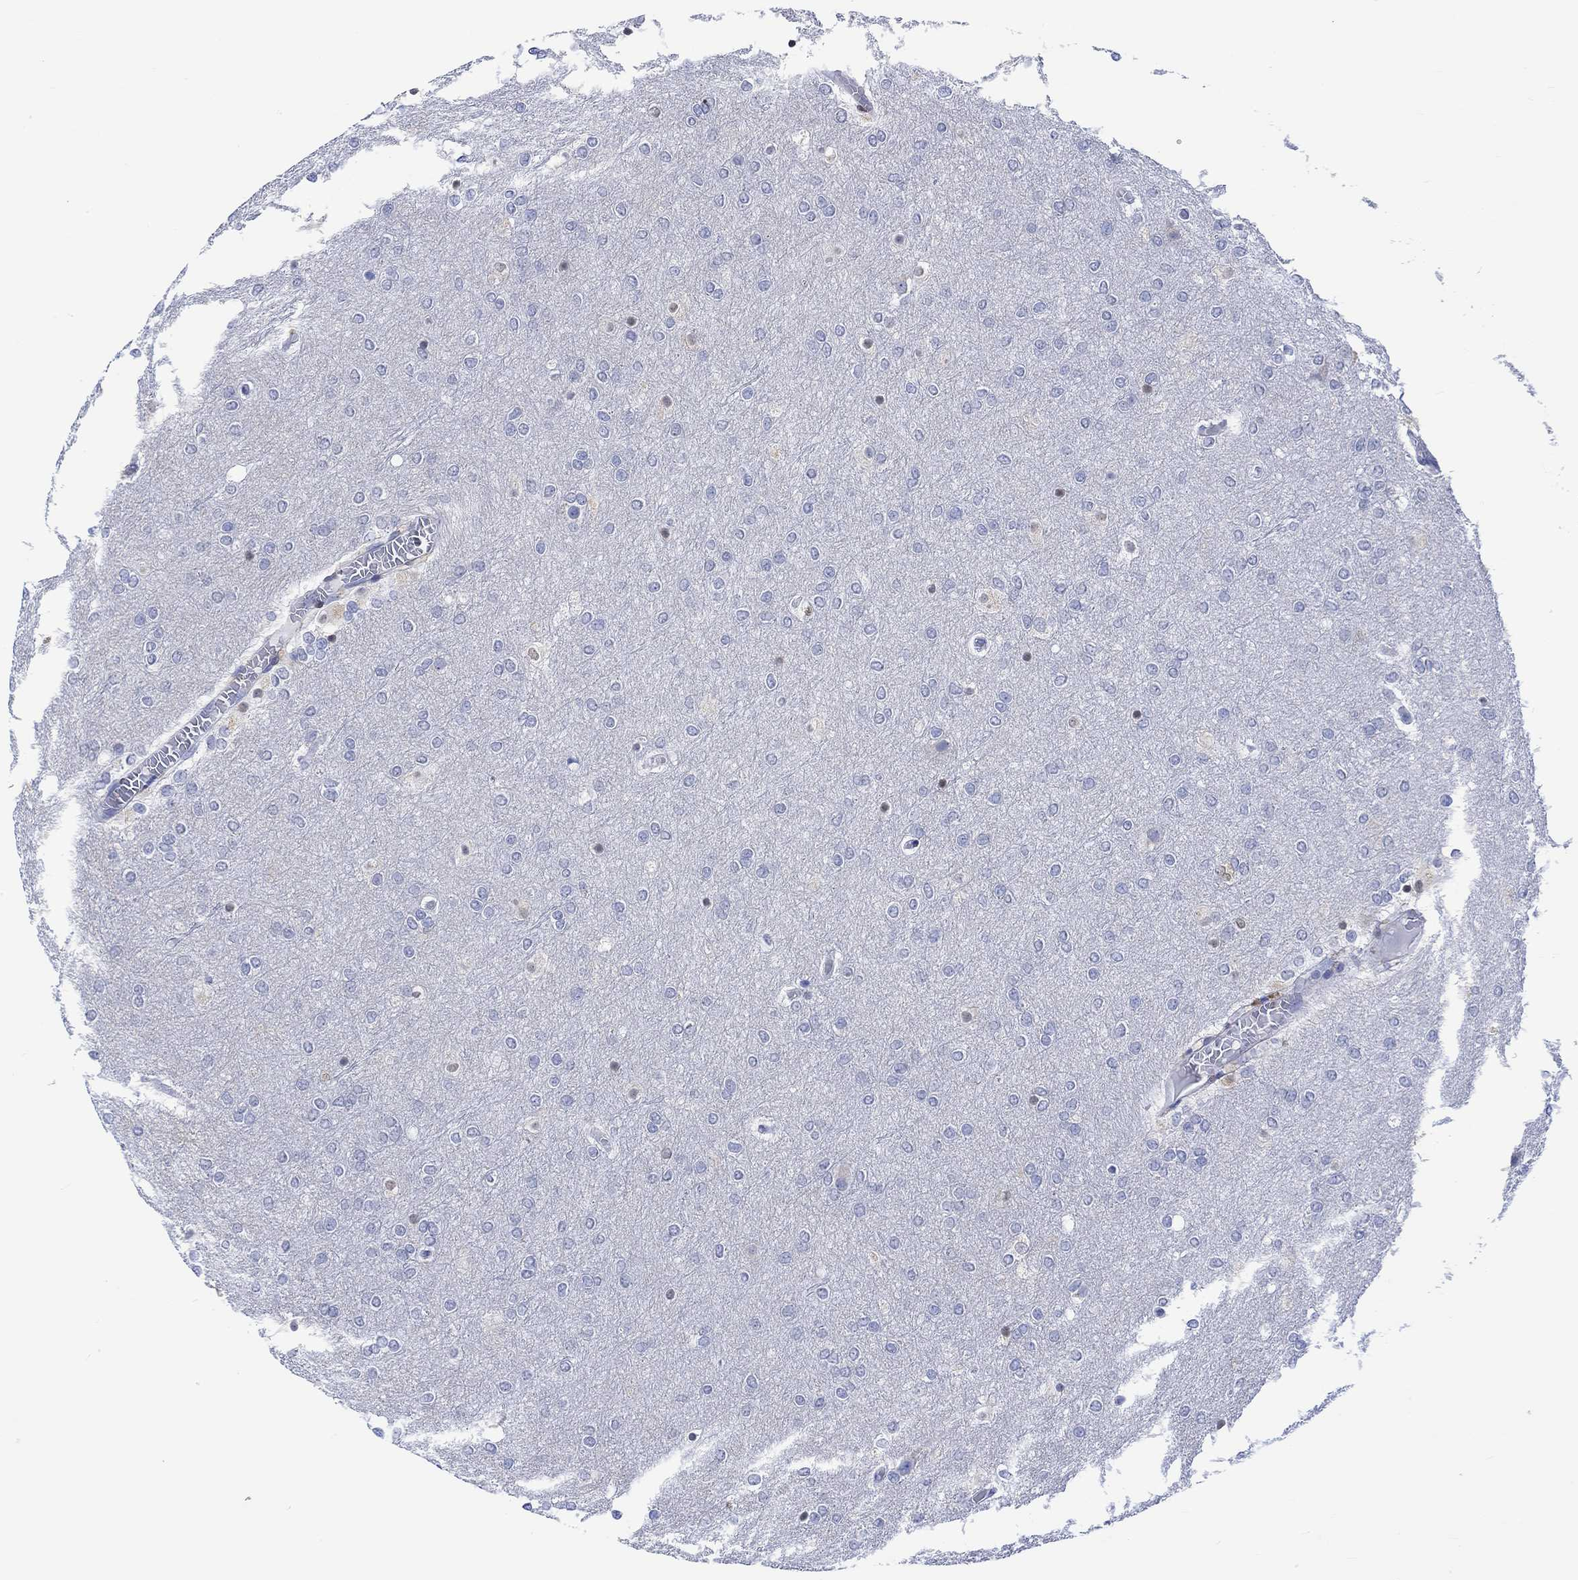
{"staining": {"intensity": "moderate", "quantity": "<25%", "location": "nuclear"}, "tissue": "glioma", "cell_type": "Tumor cells", "image_type": "cancer", "snomed": [{"axis": "morphology", "description": "Glioma, malignant, High grade"}, {"axis": "topography", "description": "Brain"}], "caption": "A brown stain labels moderate nuclear positivity of a protein in human high-grade glioma (malignant) tumor cells.", "gene": "MSI1", "patient": {"sex": "female", "age": 61}}